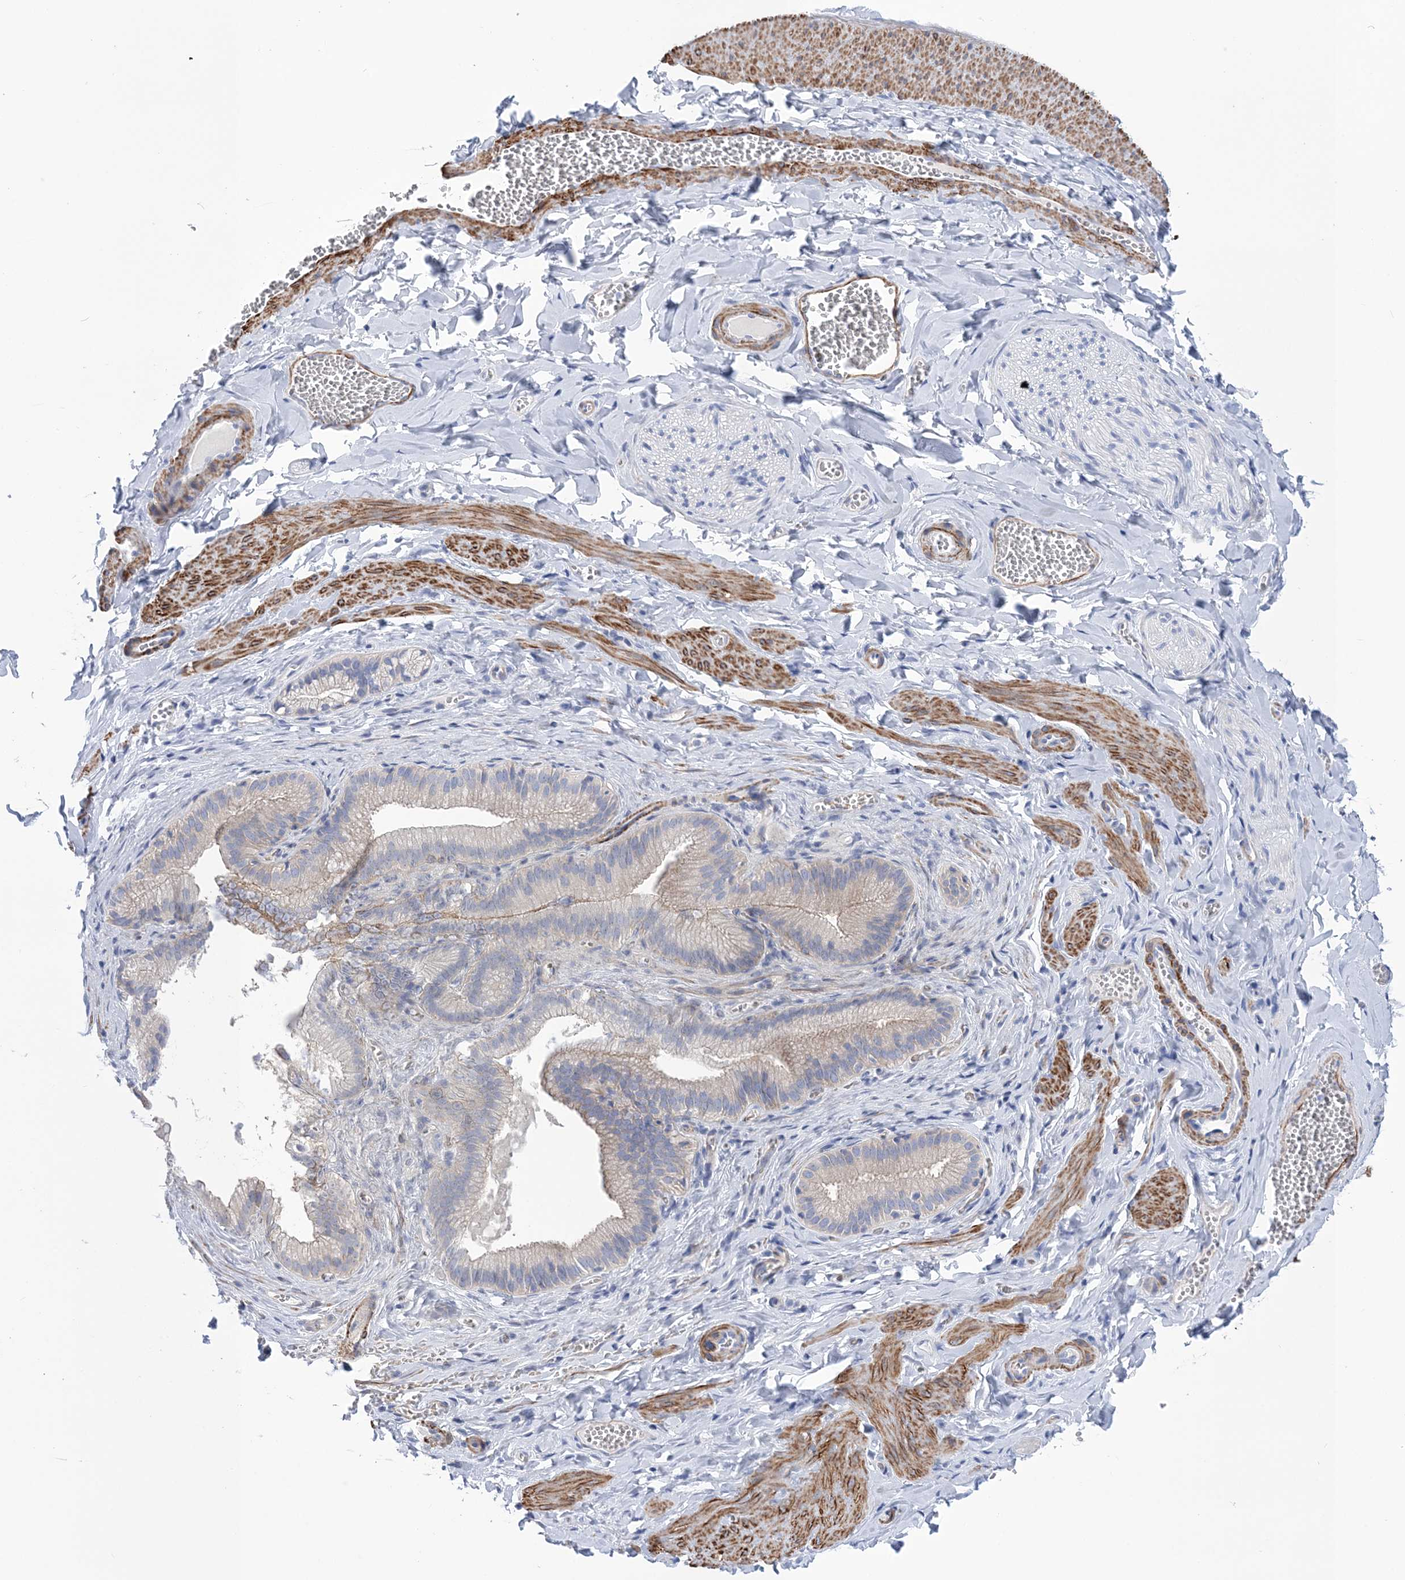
{"staining": {"intensity": "negative", "quantity": "none", "location": "none"}, "tissue": "adipose tissue", "cell_type": "Adipocytes", "image_type": "normal", "snomed": [{"axis": "morphology", "description": "Normal tissue, NOS"}, {"axis": "topography", "description": "Gallbladder"}, {"axis": "topography", "description": "Peripheral nerve tissue"}], "caption": "Immunohistochemical staining of unremarkable human adipose tissue exhibits no significant expression in adipocytes.", "gene": "WDR74", "patient": {"sex": "male", "age": 38}}